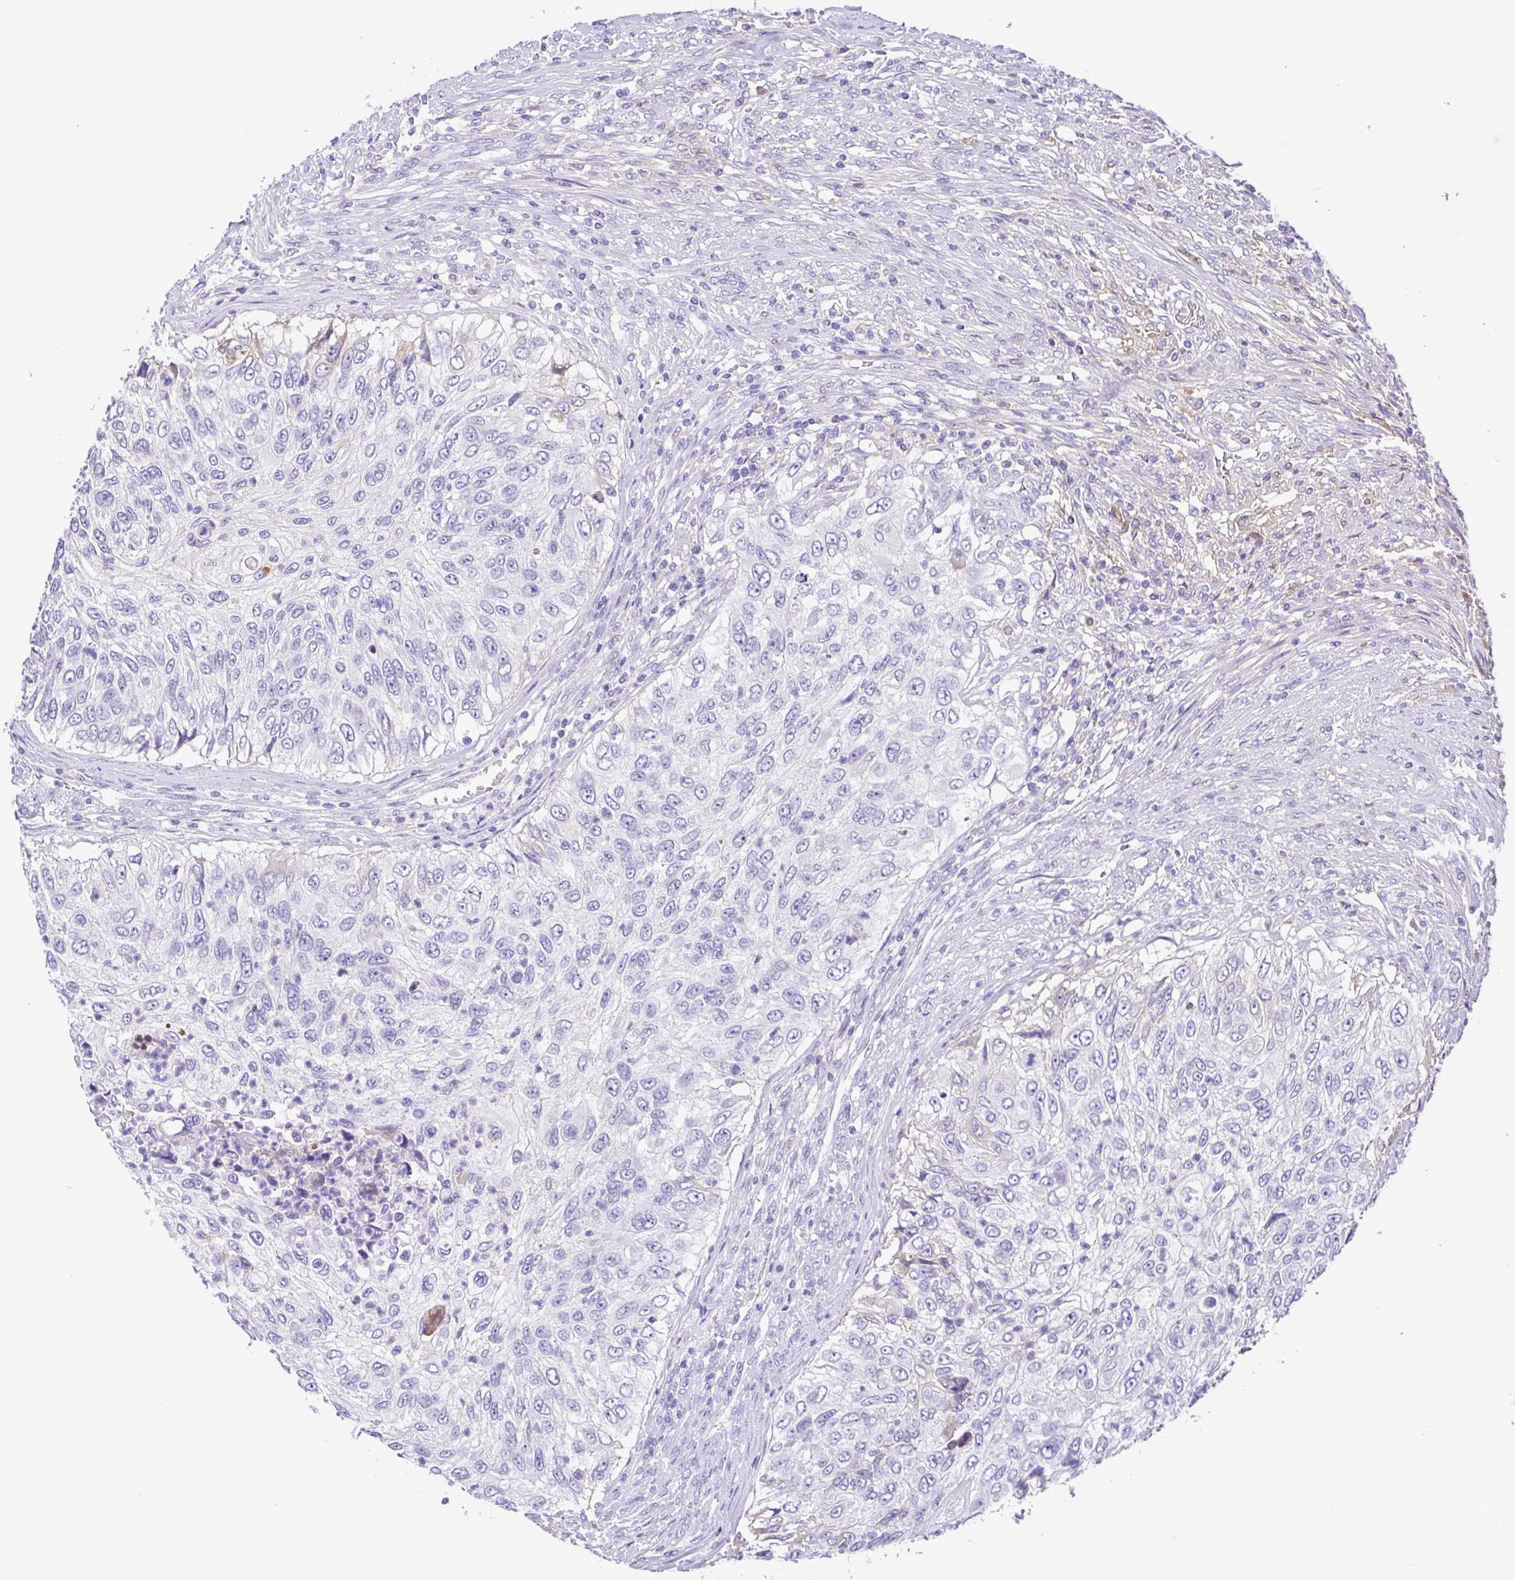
{"staining": {"intensity": "negative", "quantity": "none", "location": "none"}, "tissue": "urothelial cancer", "cell_type": "Tumor cells", "image_type": "cancer", "snomed": [{"axis": "morphology", "description": "Urothelial carcinoma, High grade"}, {"axis": "topography", "description": "Urinary bladder"}], "caption": "Immunohistochemistry (IHC) image of high-grade urothelial carcinoma stained for a protein (brown), which exhibits no expression in tumor cells.", "gene": "IGFL1", "patient": {"sex": "female", "age": 60}}